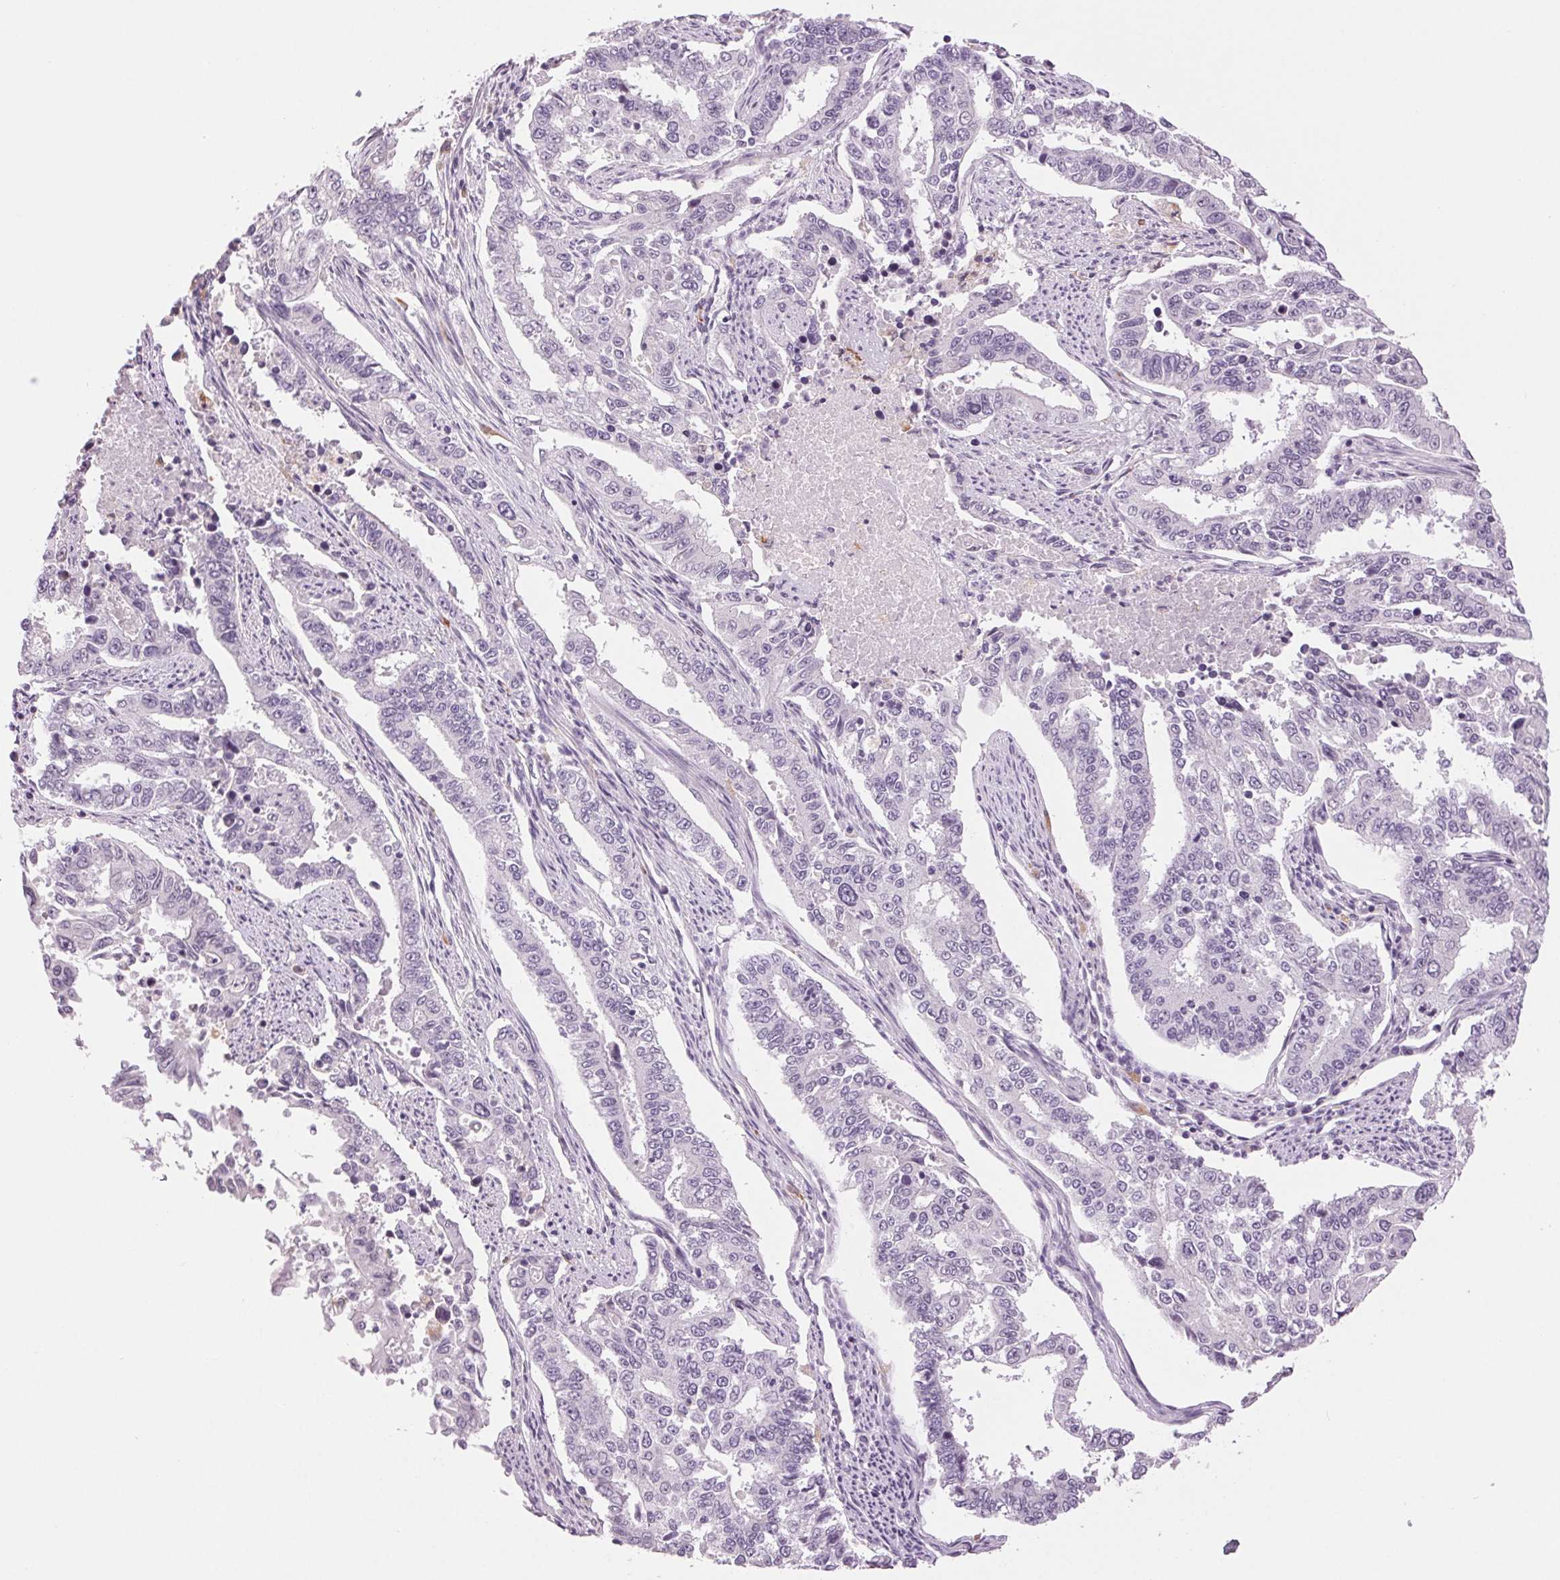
{"staining": {"intensity": "negative", "quantity": "none", "location": "none"}, "tissue": "endometrial cancer", "cell_type": "Tumor cells", "image_type": "cancer", "snomed": [{"axis": "morphology", "description": "Adenocarcinoma, NOS"}, {"axis": "topography", "description": "Uterus"}], "caption": "The photomicrograph reveals no staining of tumor cells in endometrial cancer (adenocarcinoma).", "gene": "MPO", "patient": {"sex": "female", "age": 59}}